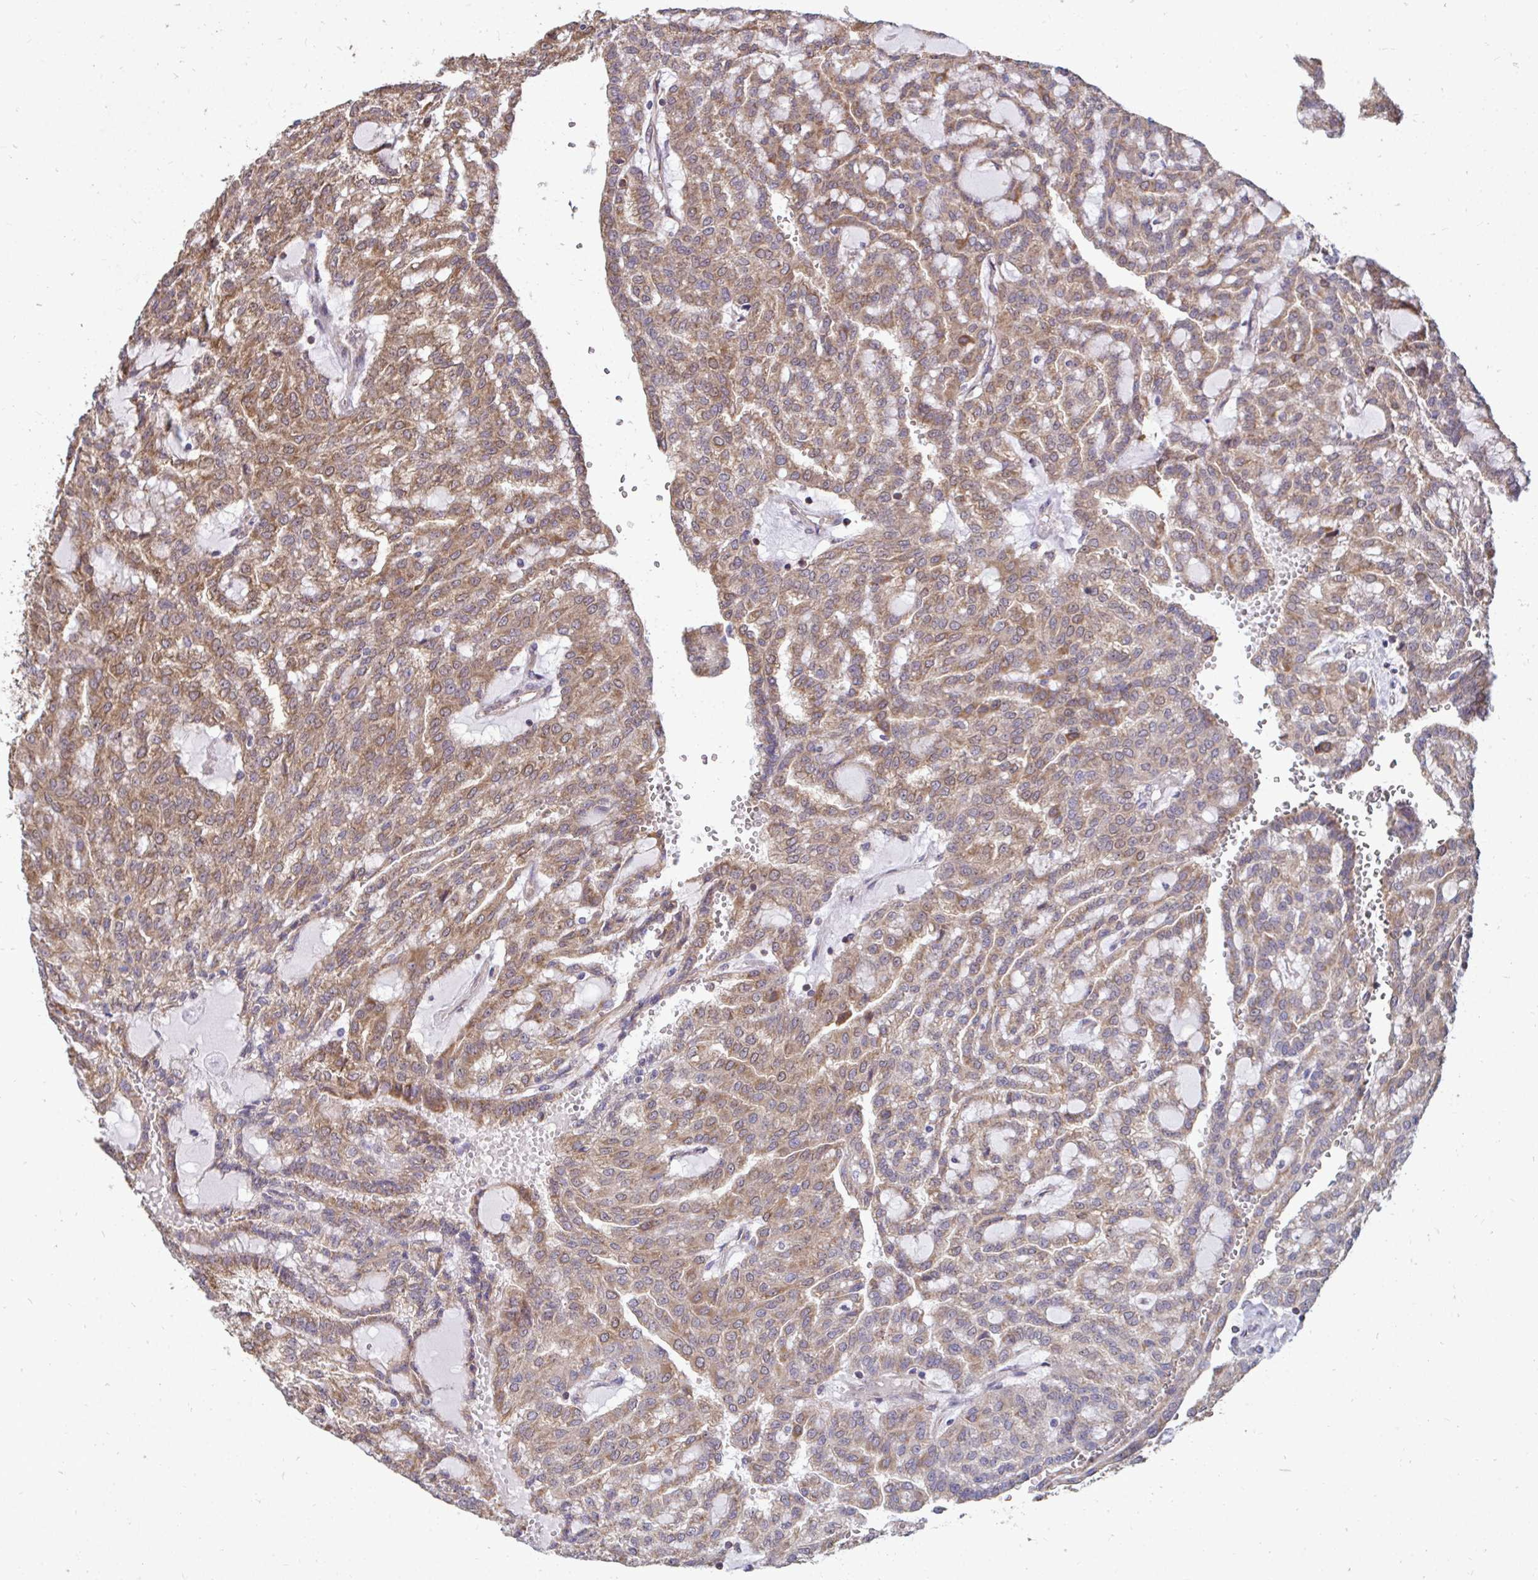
{"staining": {"intensity": "moderate", "quantity": ">75%", "location": "cytoplasmic/membranous"}, "tissue": "renal cancer", "cell_type": "Tumor cells", "image_type": "cancer", "snomed": [{"axis": "morphology", "description": "Adenocarcinoma, NOS"}, {"axis": "topography", "description": "Kidney"}], "caption": "Tumor cells show moderate cytoplasmic/membranous expression in approximately >75% of cells in renal cancer.", "gene": "DNAJA2", "patient": {"sex": "male", "age": 63}}